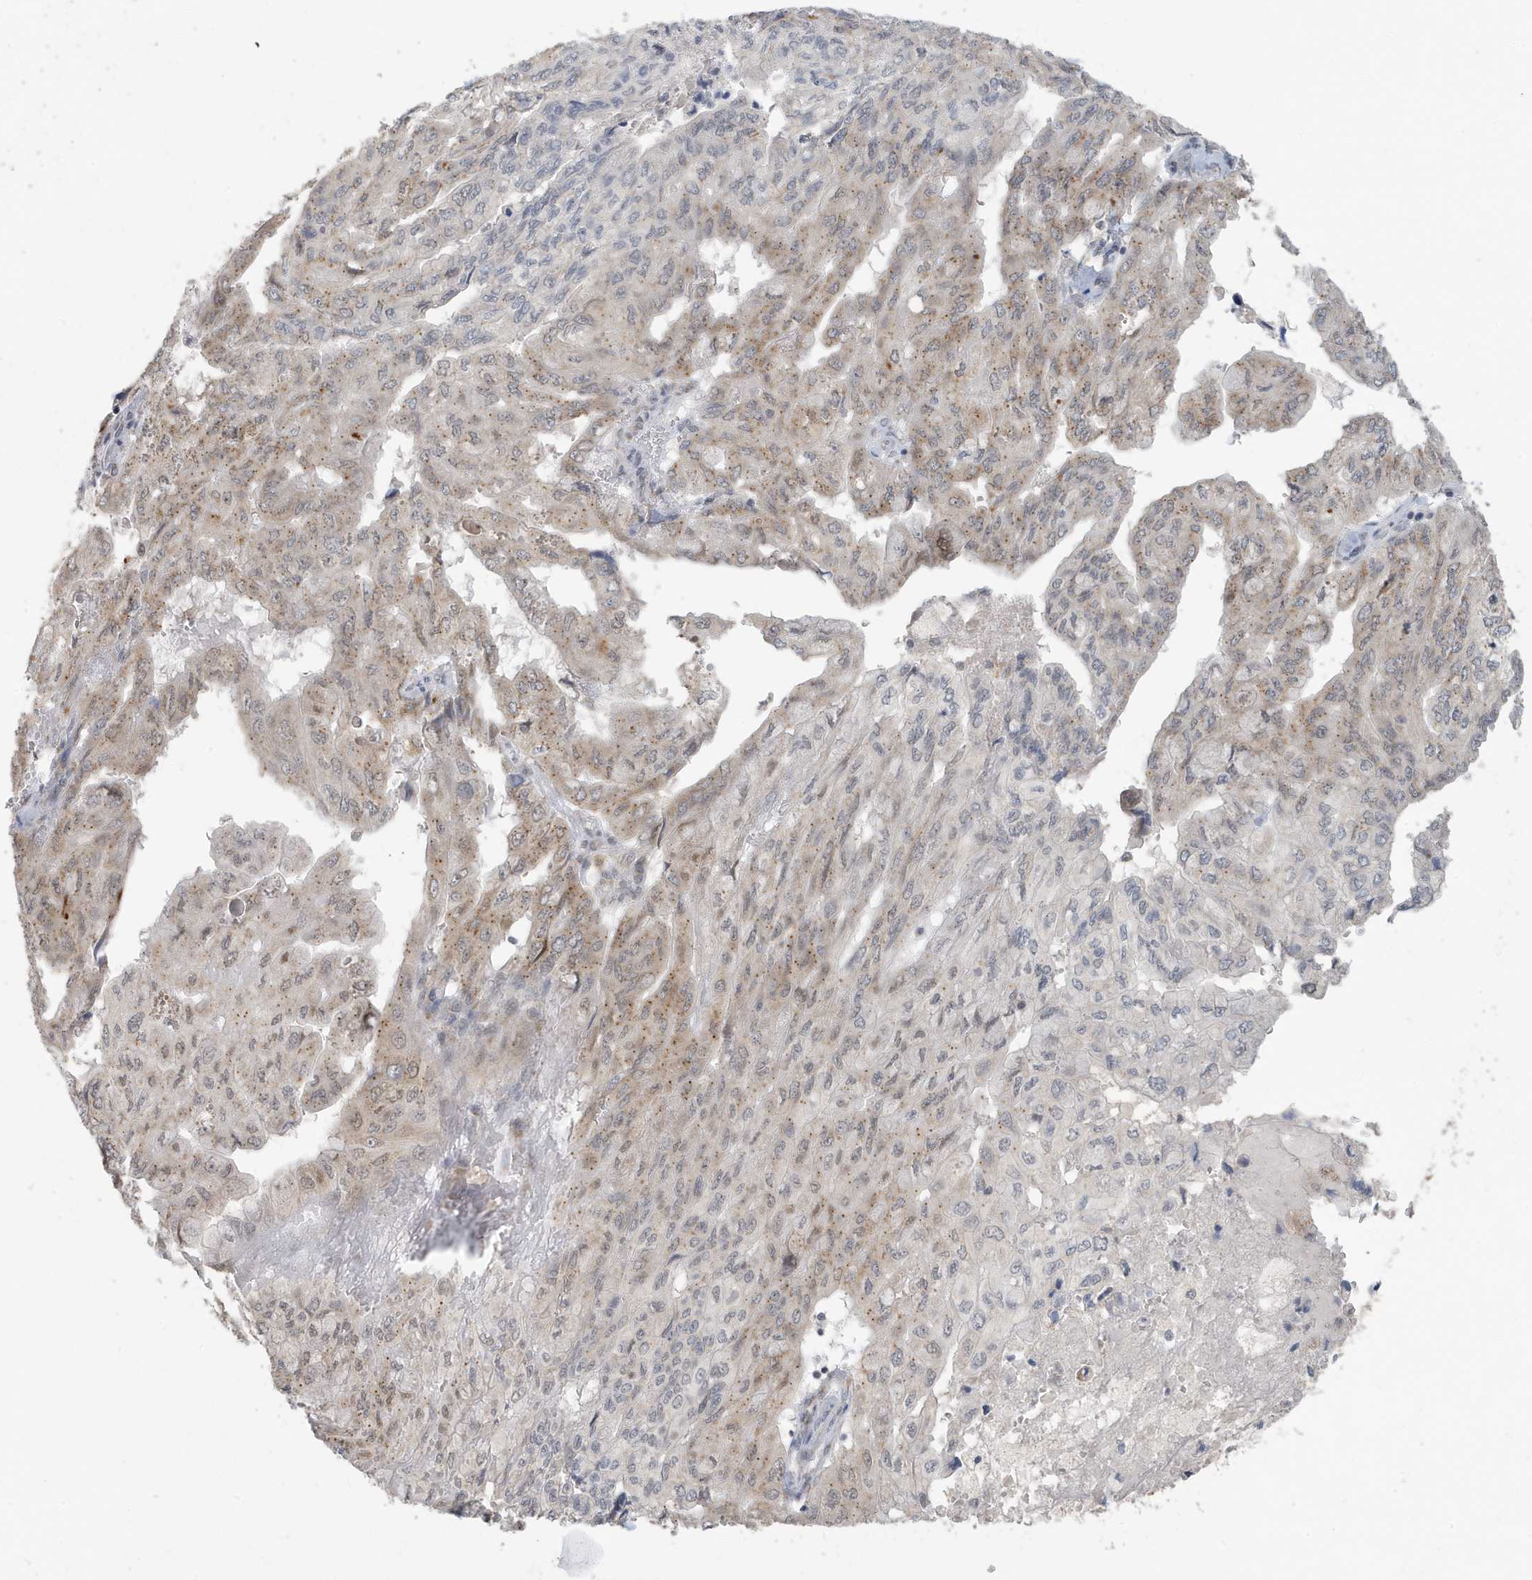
{"staining": {"intensity": "weak", "quantity": "25%-75%", "location": "cytoplasmic/membranous,nuclear"}, "tissue": "pancreatic cancer", "cell_type": "Tumor cells", "image_type": "cancer", "snomed": [{"axis": "morphology", "description": "Adenocarcinoma, NOS"}, {"axis": "topography", "description": "Pancreas"}], "caption": "Protein staining demonstrates weak cytoplasmic/membranous and nuclear positivity in about 25%-75% of tumor cells in pancreatic cancer. (IHC, brightfield microscopy, high magnification).", "gene": "RER1", "patient": {"sex": "male", "age": 51}}